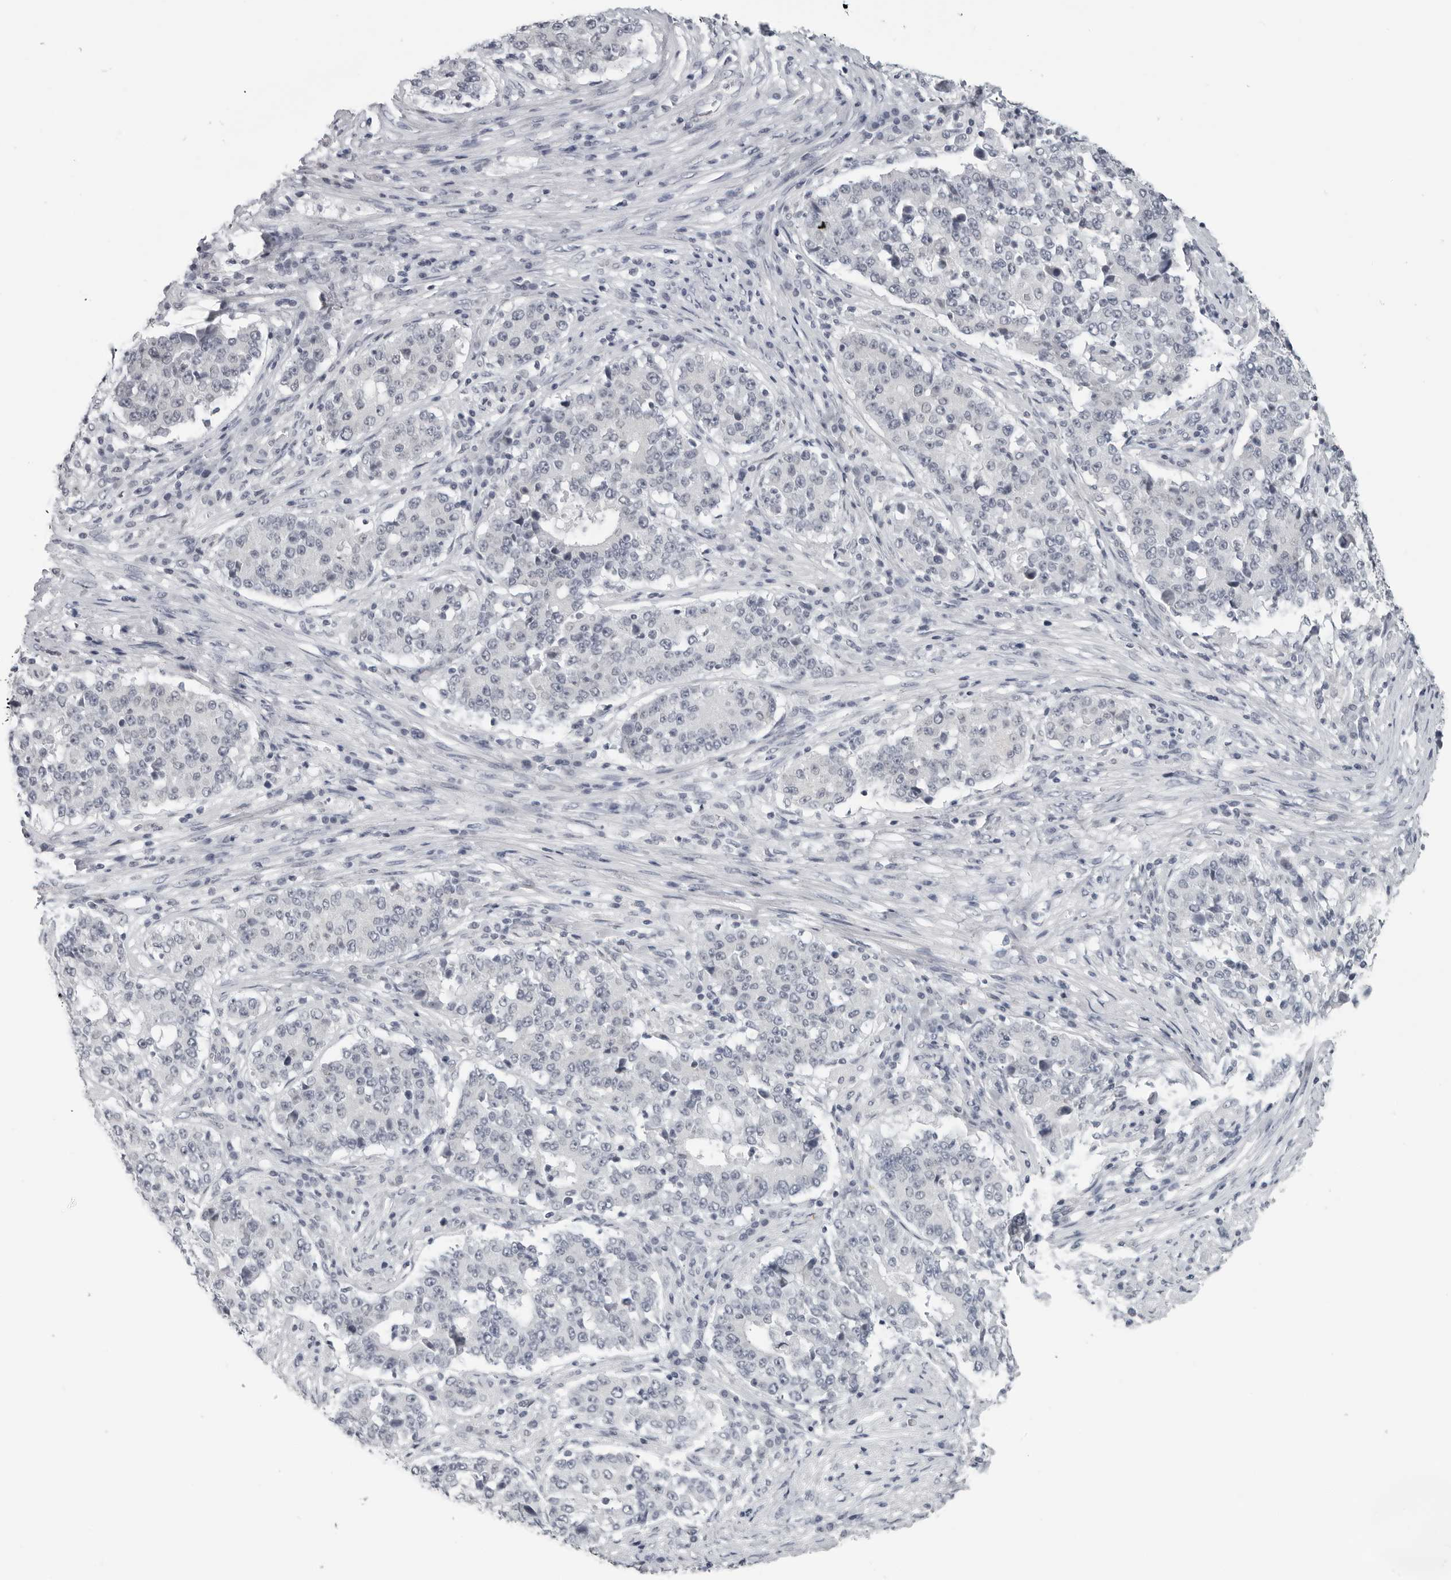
{"staining": {"intensity": "negative", "quantity": "none", "location": "none"}, "tissue": "stomach cancer", "cell_type": "Tumor cells", "image_type": "cancer", "snomed": [{"axis": "morphology", "description": "Adenocarcinoma, NOS"}, {"axis": "topography", "description": "Stomach"}], "caption": "Immunohistochemistry (IHC) micrograph of neoplastic tissue: human stomach adenocarcinoma stained with DAB (3,3'-diaminobenzidine) reveals no significant protein staining in tumor cells.", "gene": "OPLAH", "patient": {"sex": "male", "age": 59}}